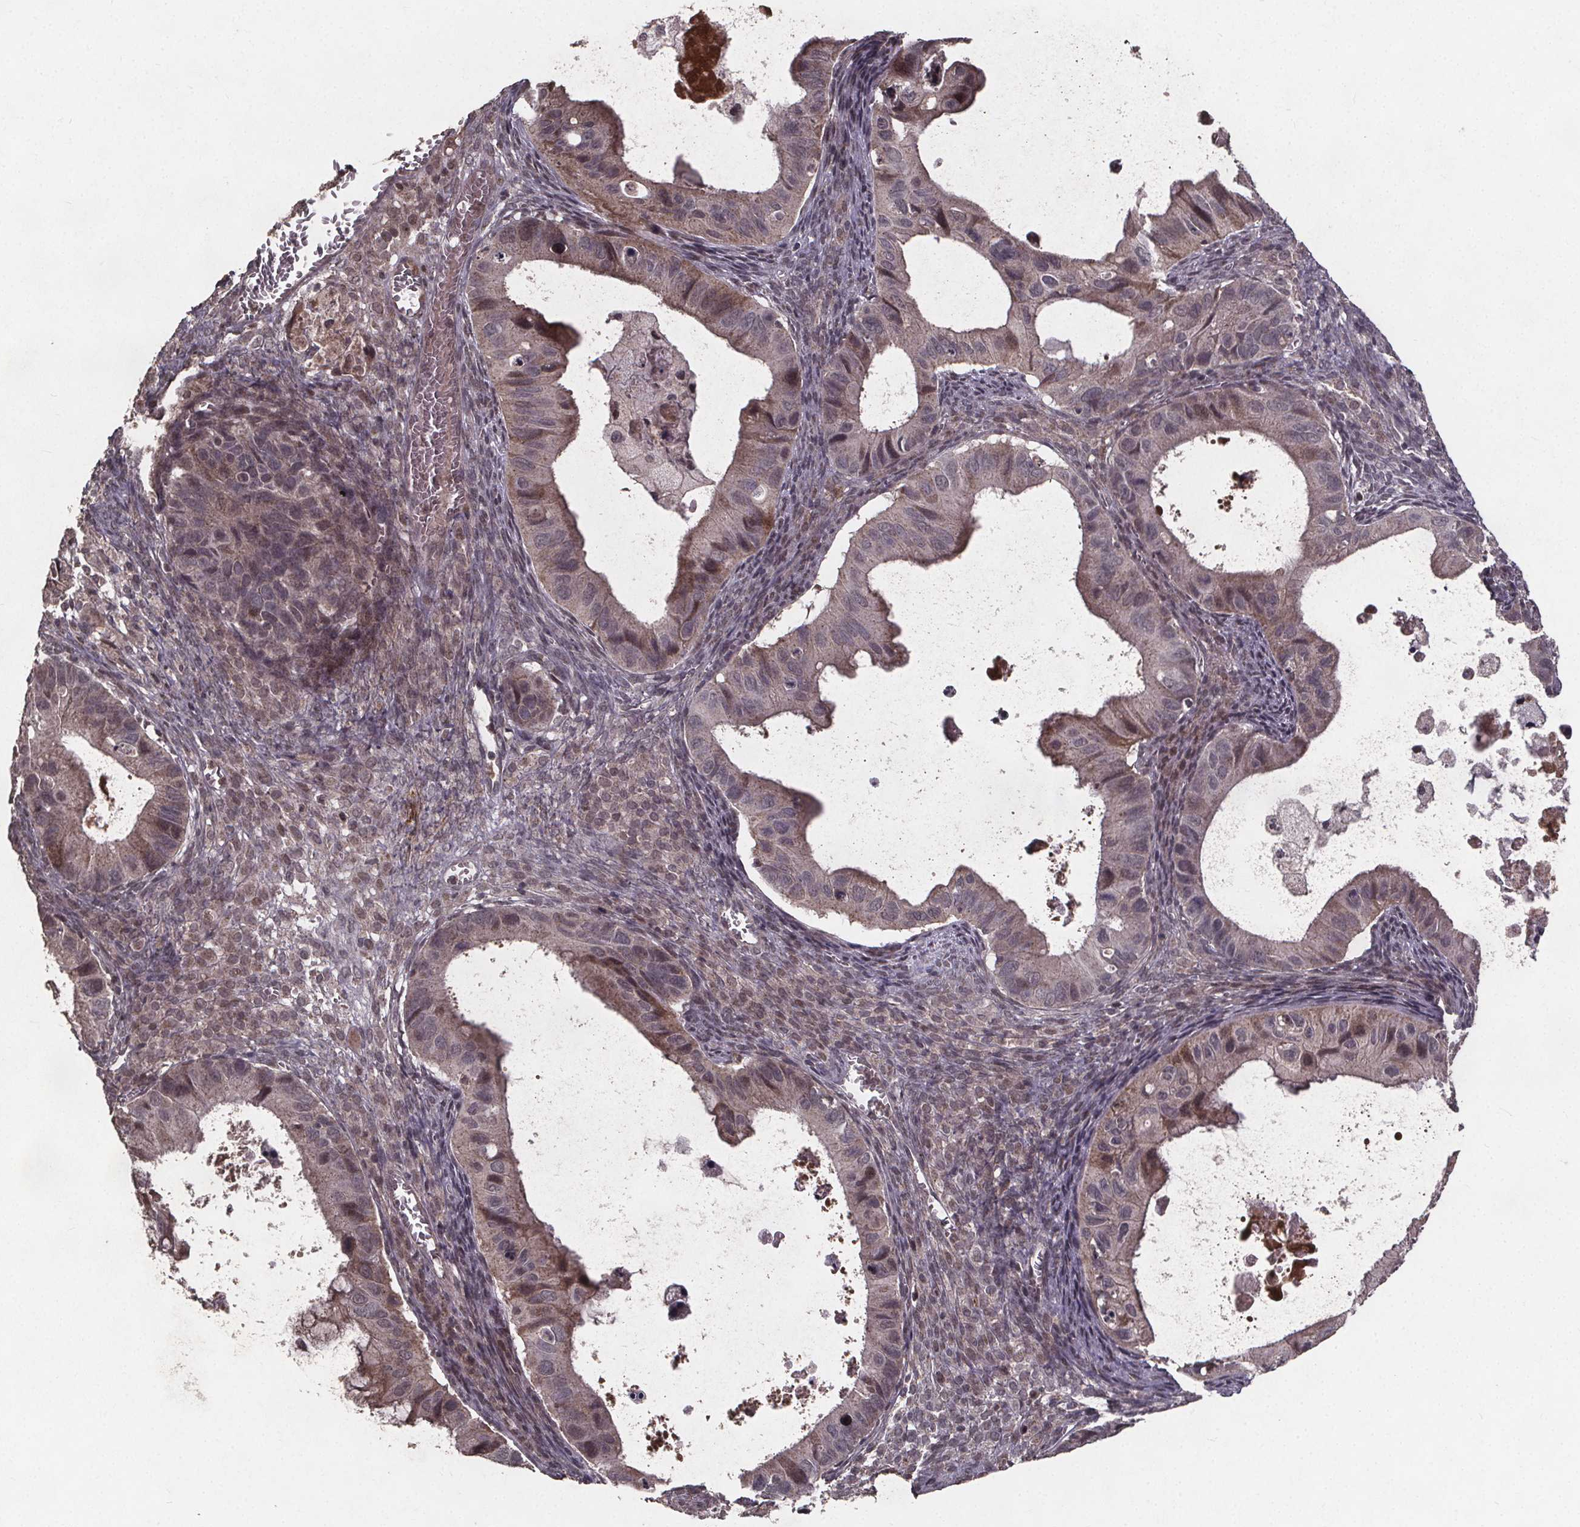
{"staining": {"intensity": "weak", "quantity": "<25%", "location": "cytoplasmic/membranous"}, "tissue": "ovarian cancer", "cell_type": "Tumor cells", "image_type": "cancer", "snomed": [{"axis": "morphology", "description": "Cystadenocarcinoma, mucinous, NOS"}, {"axis": "topography", "description": "Ovary"}], "caption": "This is an IHC photomicrograph of ovarian cancer (mucinous cystadenocarcinoma). There is no staining in tumor cells.", "gene": "GPX3", "patient": {"sex": "female", "age": 64}}